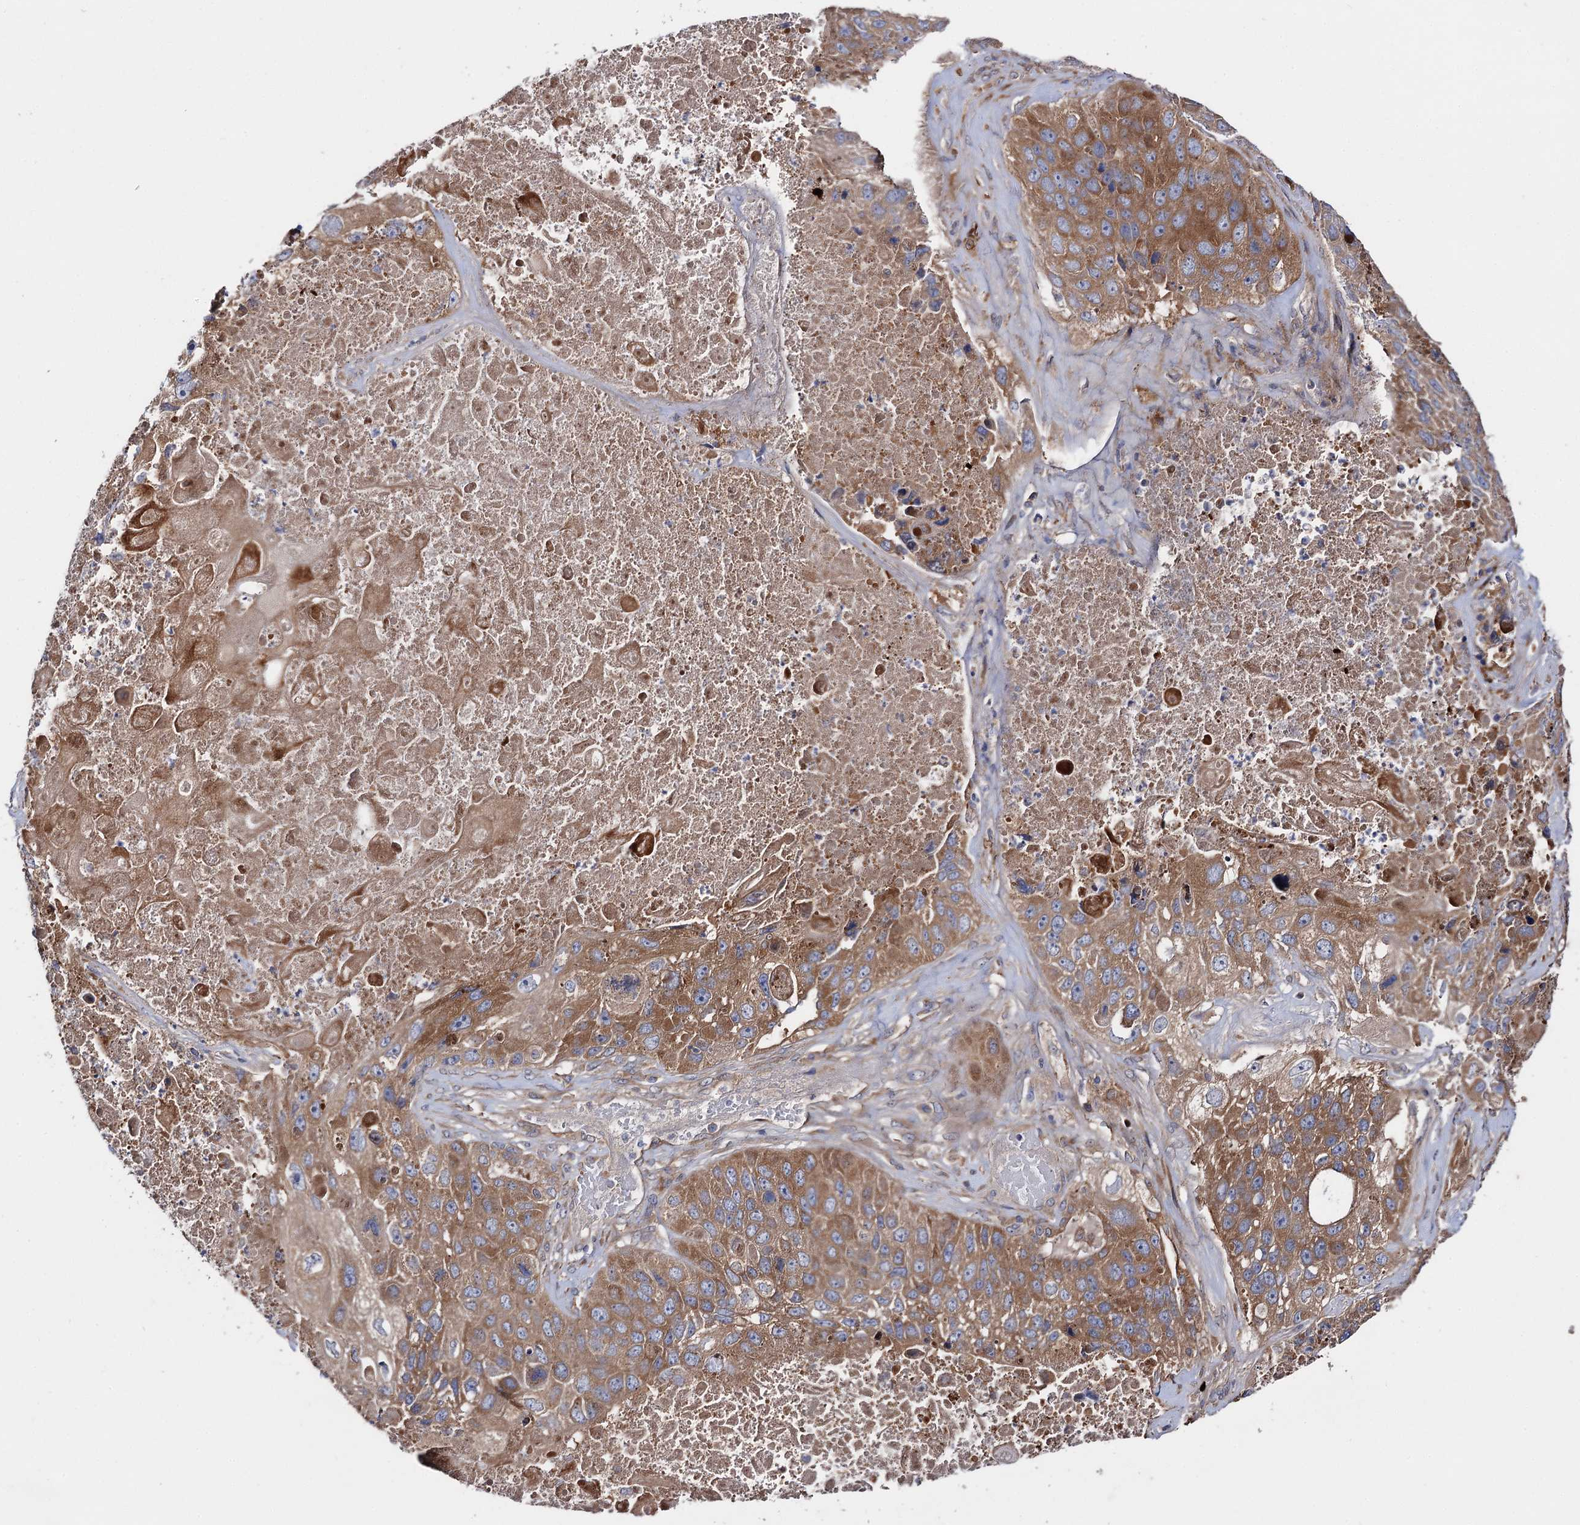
{"staining": {"intensity": "moderate", "quantity": ">75%", "location": "cytoplasmic/membranous"}, "tissue": "lung cancer", "cell_type": "Tumor cells", "image_type": "cancer", "snomed": [{"axis": "morphology", "description": "Squamous cell carcinoma, NOS"}, {"axis": "topography", "description": "Lung"}], "caption": "Immunohistochemical staining of human lung cancer (squamous cell carcinoma) reveals medium levels of moderate cytoplasmic/membranous protein expression in about >75% of tumor cells. The protein of interest is stained brown, and the nuclei are stained in blue (DAB (3,3'-diaminobenzidine) IHC with brightfield microscopy, high magnification).", "gene": "NAA25", "patient": {"sex": "male", "age": 61}}